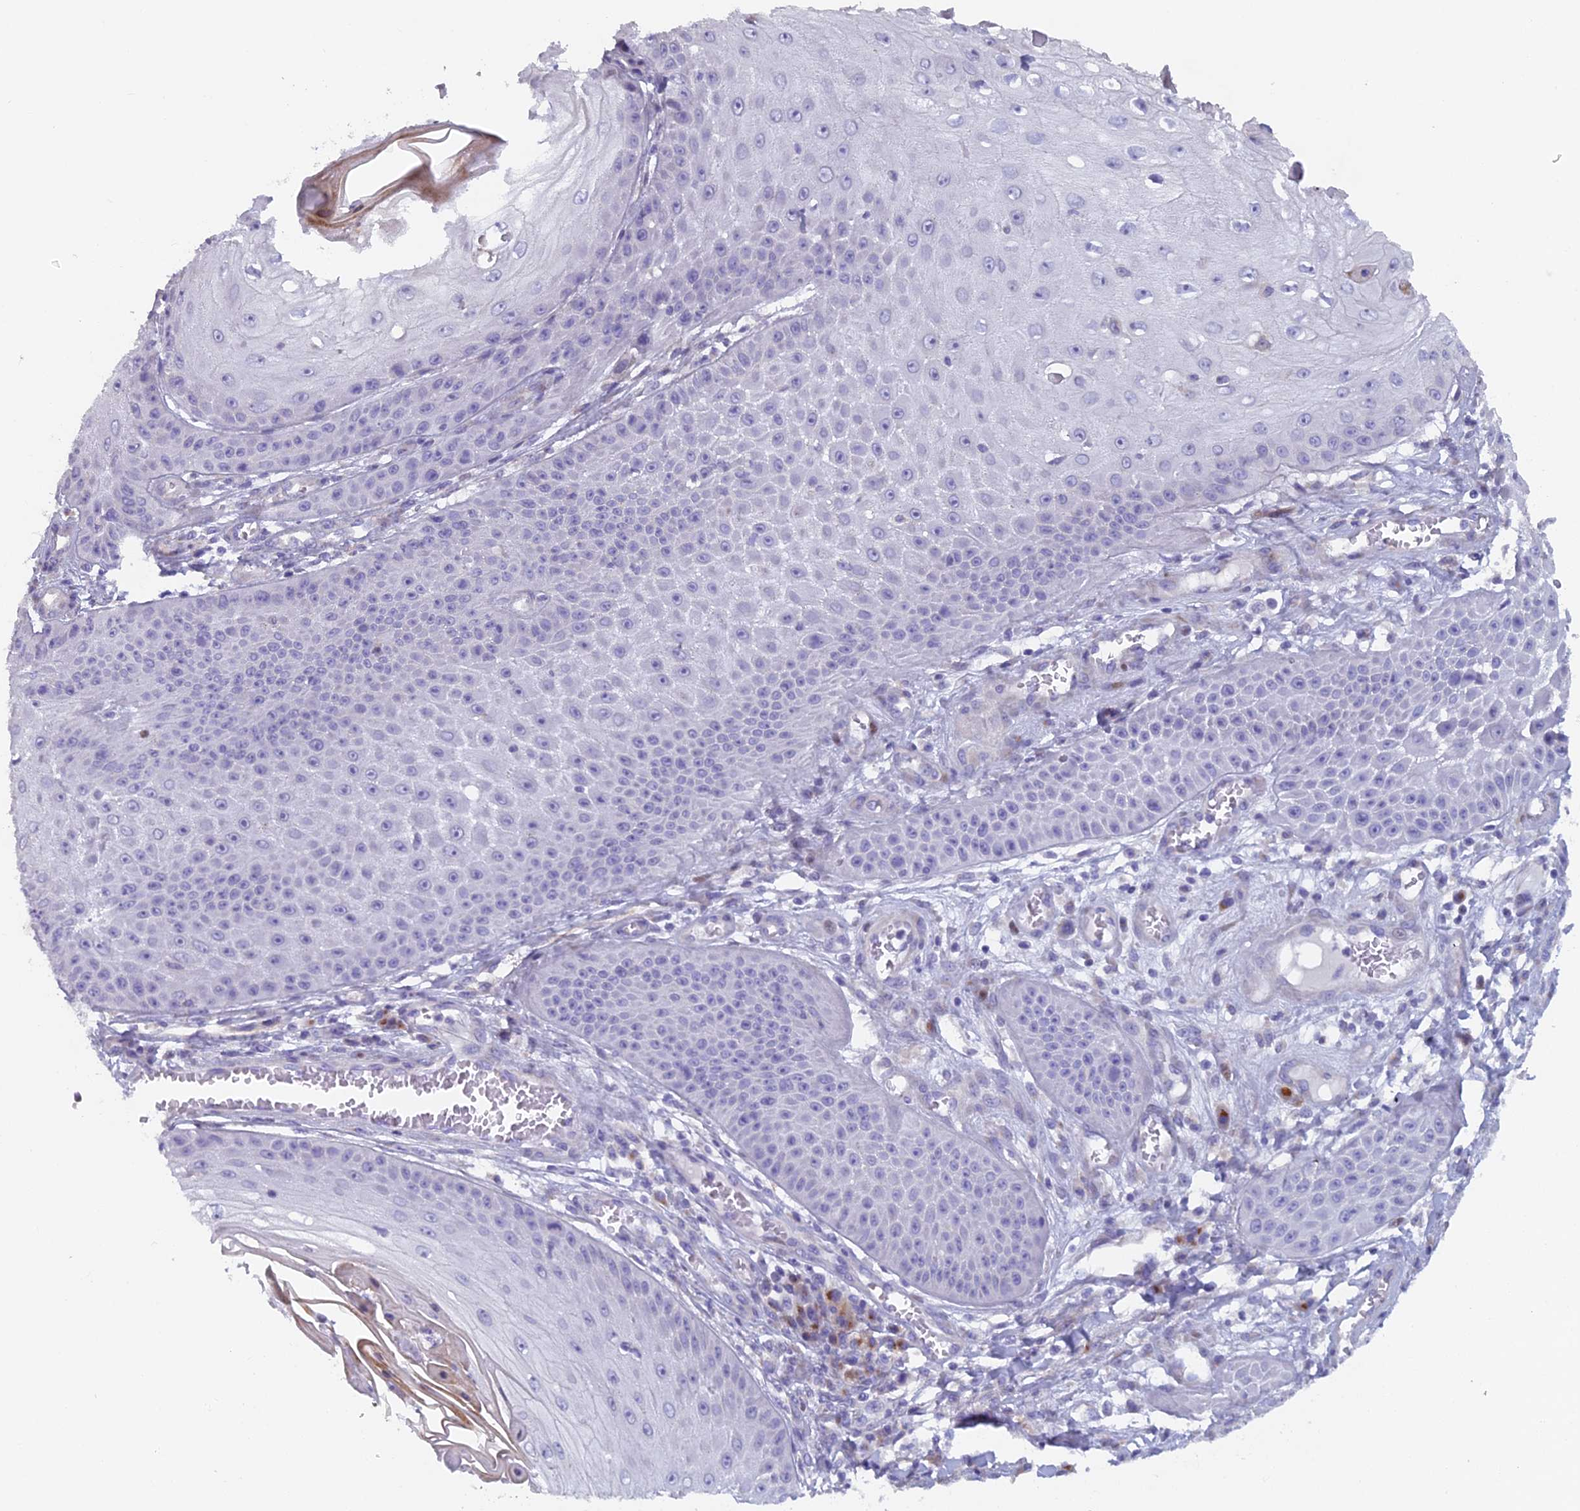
{"staining": {"intensity": "negative", "quantity": "none", "location": "none"}, "tissue": "skin cancer", "cell_type": "Tumor cells", "image_type": "cancer", "snomed": [{"axis": "morphology", "description": "Squamous cell carcinoma, NOS"}, {"axis": "topography", "description": "Skin"}], "caption": "An immunohistochemistry image of squamous cell carcinoma (skin) is shown. There is no staining in tumor cells of squamous cell carcinoma (skin).", "gene": "B9D2", "patient": {"sex": "male", "age": 70}}